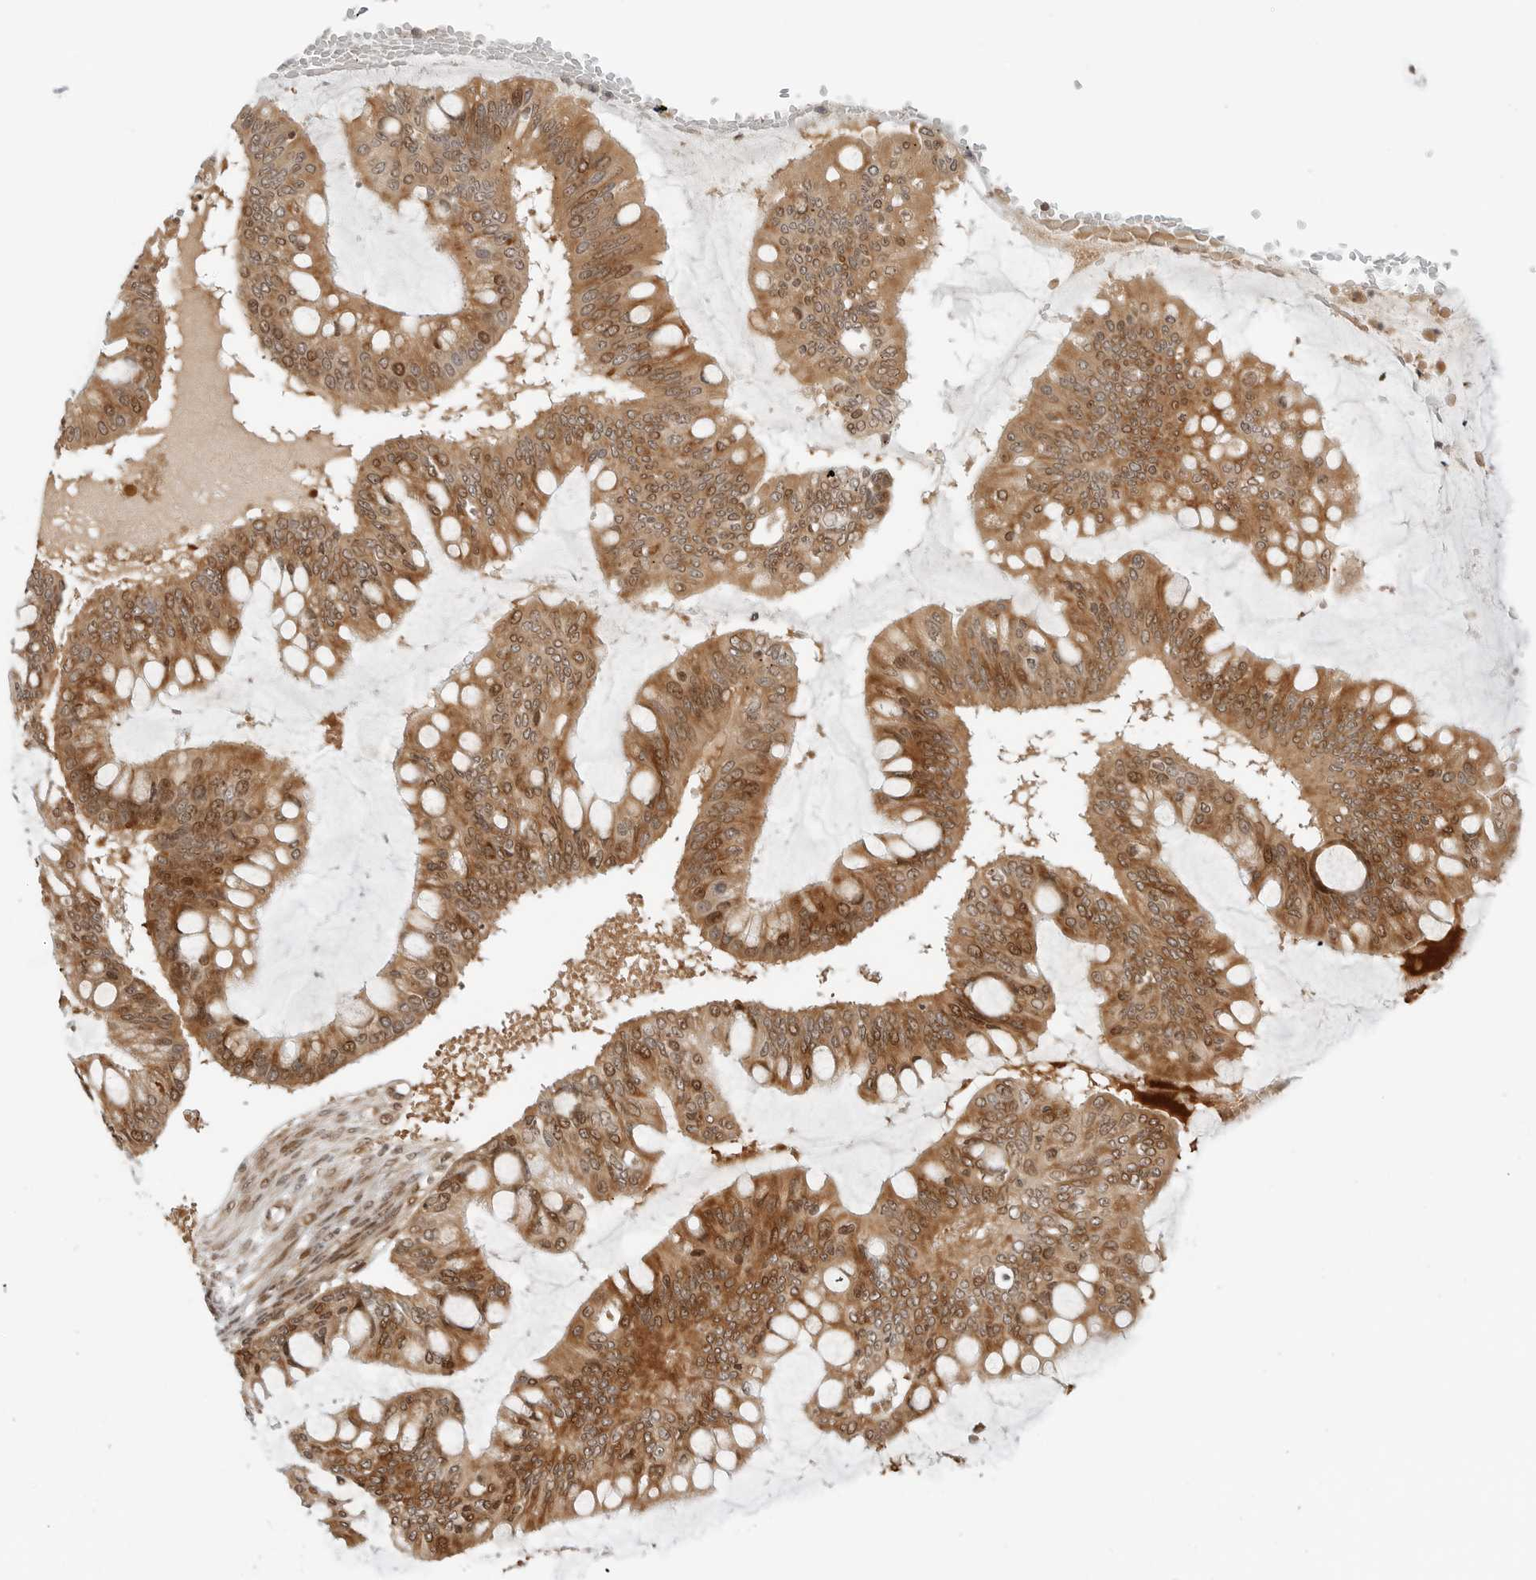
{"staining": {"intensity": "moderate", "quantity": ">75%", "location": "cytoplasmic/membranous,nuclear"}, "tissue": "ovarian cancer", "cell_type": "Tumor cells", "image_type": "cancer", "snomed": [{"axis": "morphology", "description": "Cystadenocarcinoma, mucinous, NOS"}, {"axis": "topography", "description": "Ovary"}], "caption": "A high-resolution photomicrograph shows immunohistochemistry (IHC) staining of ovarian cancer, which displays moderate cytoplasmic/membranous and nuclear expression in approximately >75% of tumor cells.", "gene": "GEM", "patient": {"sex": "female", "age": 73}}